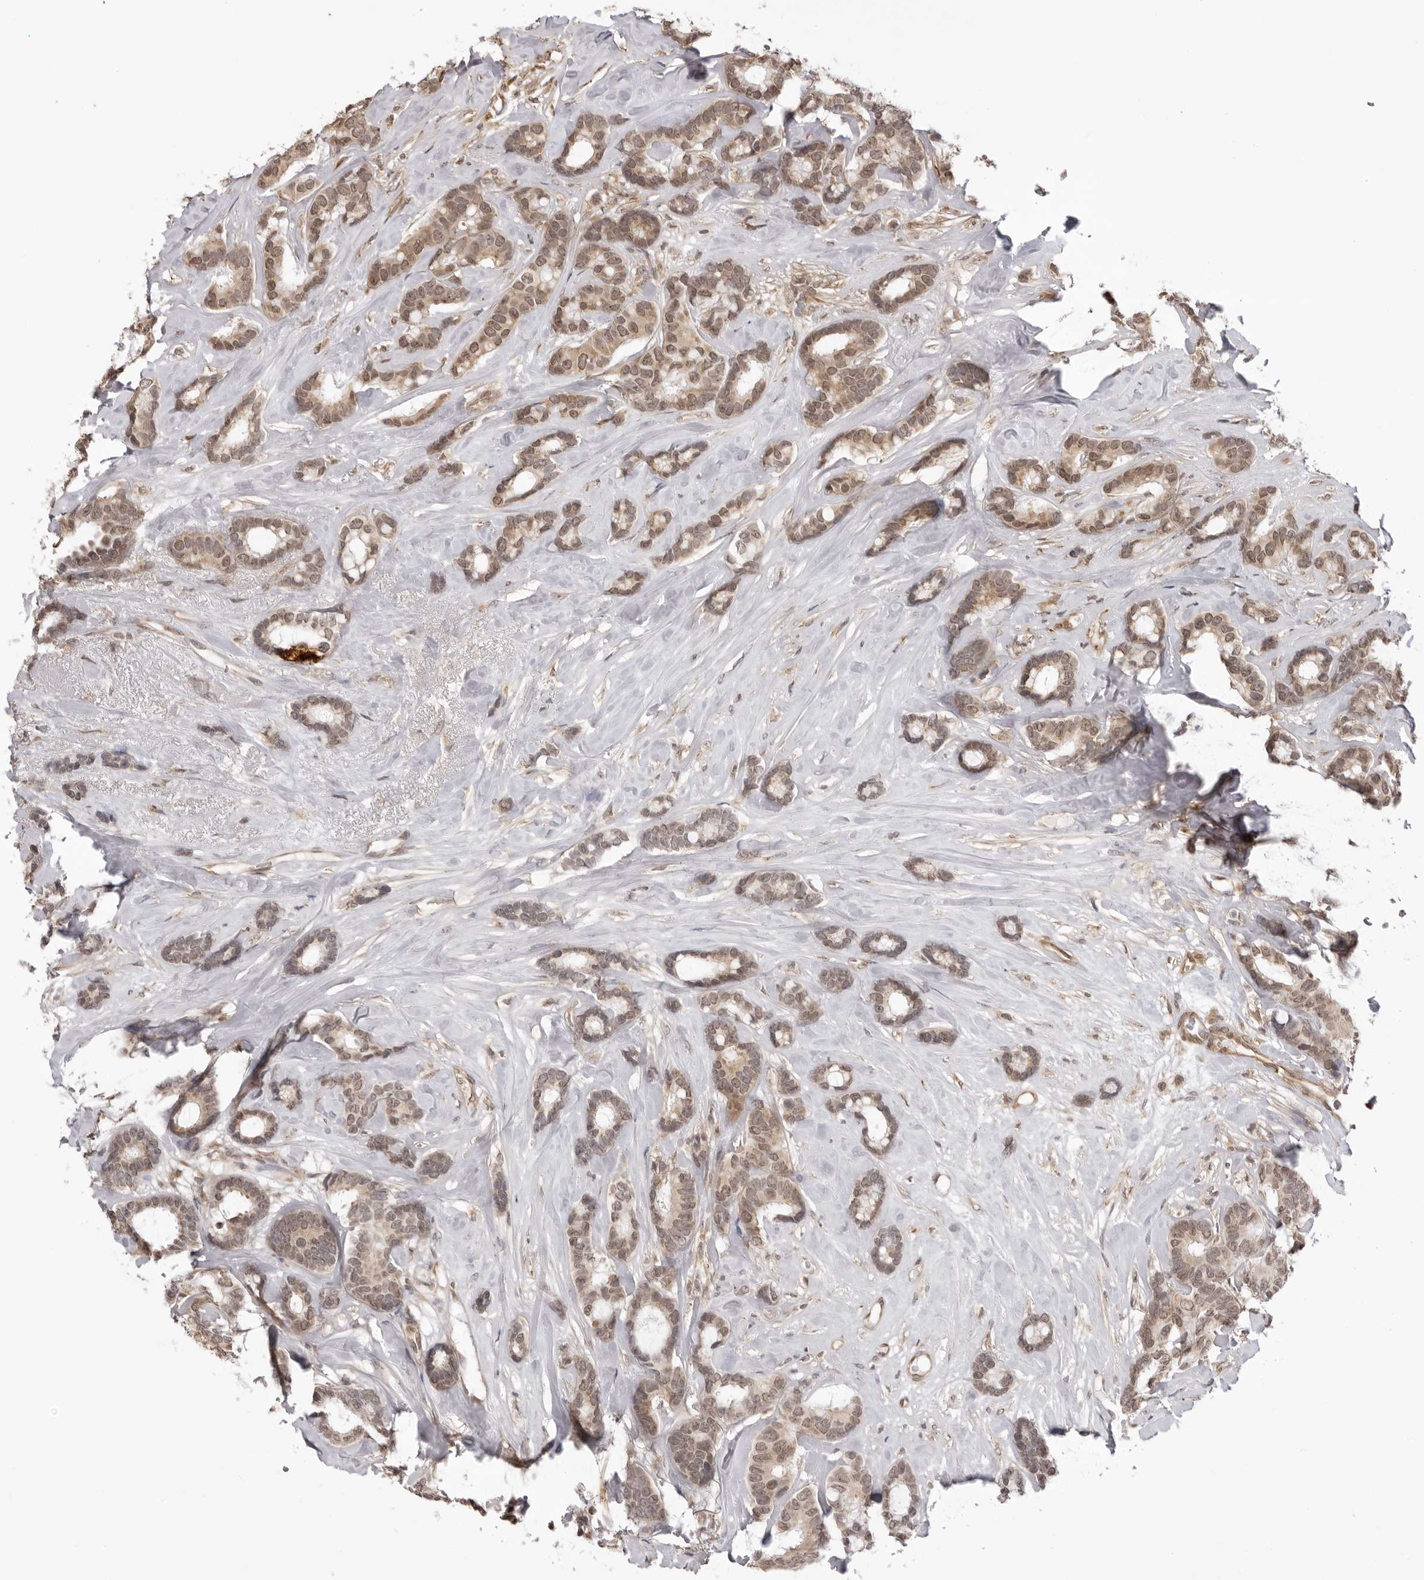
{"staining": {"intensity": "moderate", "quantity": ">75%", "location": "cytoplasmic/membranous,nuclear"}, "tissue": "breast cancer", "cell_type": "Tumor cells", "image_type": "cancer", "snomed": [{"axis": "morphology", "description": "Duct carcinoma"}, {"axis": "topography", "description": "Breast"}], "caption": "Protein expression analysis of breast invasive ductal carcinoma reveals moderate cytoplasmic/membranous and nuclear staining in approximately >75% of tumor cells.", "gene": "ZC3H11A", "patient": {"sex": "female", "age": 87}}